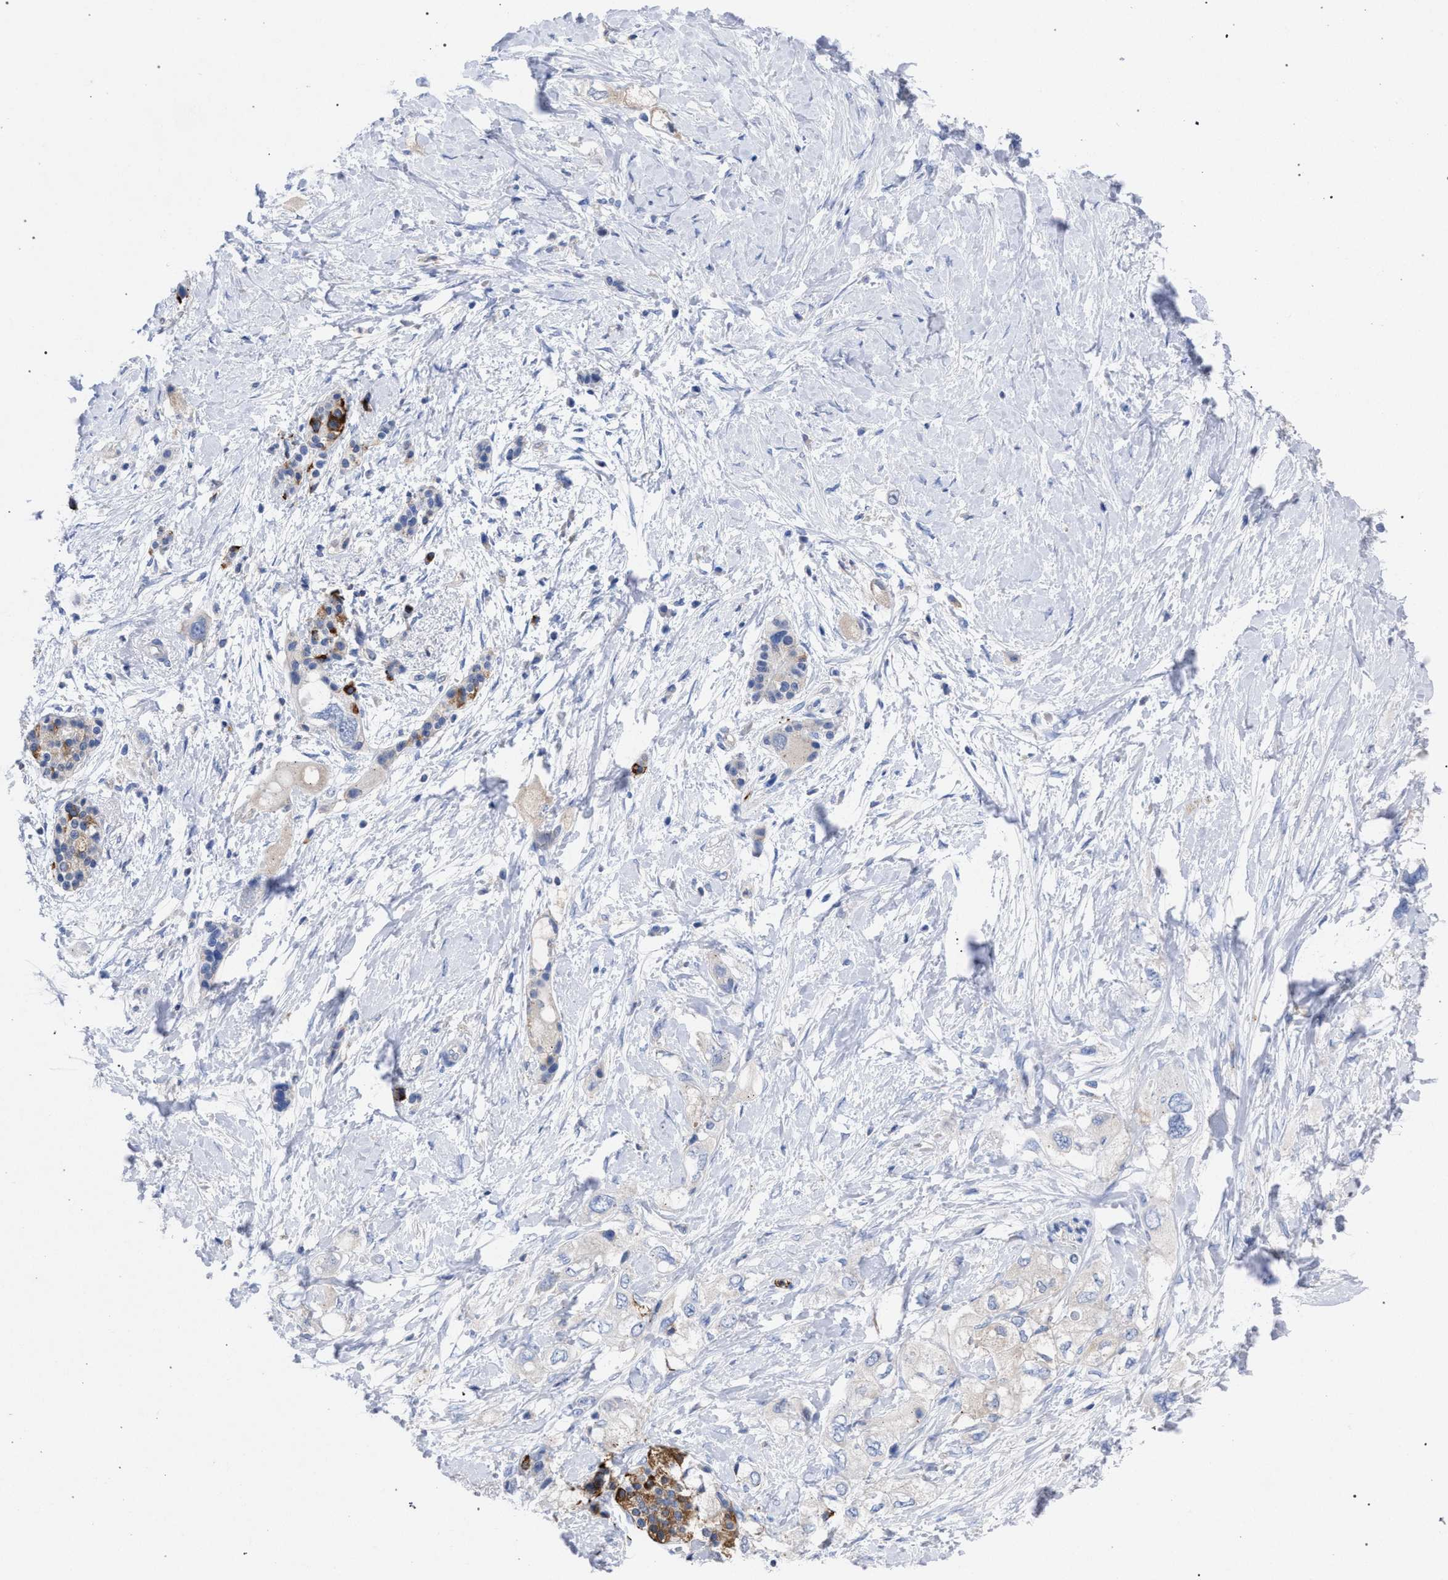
{"staining": {"intensity": "weak", "quantity": "<25%", "location": "cytoplasmic/membranous"}, "tissue": "pancreatic cancer", "cell_type": "Tumor cells", "image_type": "cancer", "snomed": [{"axis": "morphology", "description": "Adenocarcinoma, NOS"}, {"axis": "topography", "description": "Pancreas"}], "caption": "Tumor cells are negative for brown protein staining in adenocarcinoma (pancreatic).", "gene": "GMPR", "patient": {"sex": "female", "age": 56}}